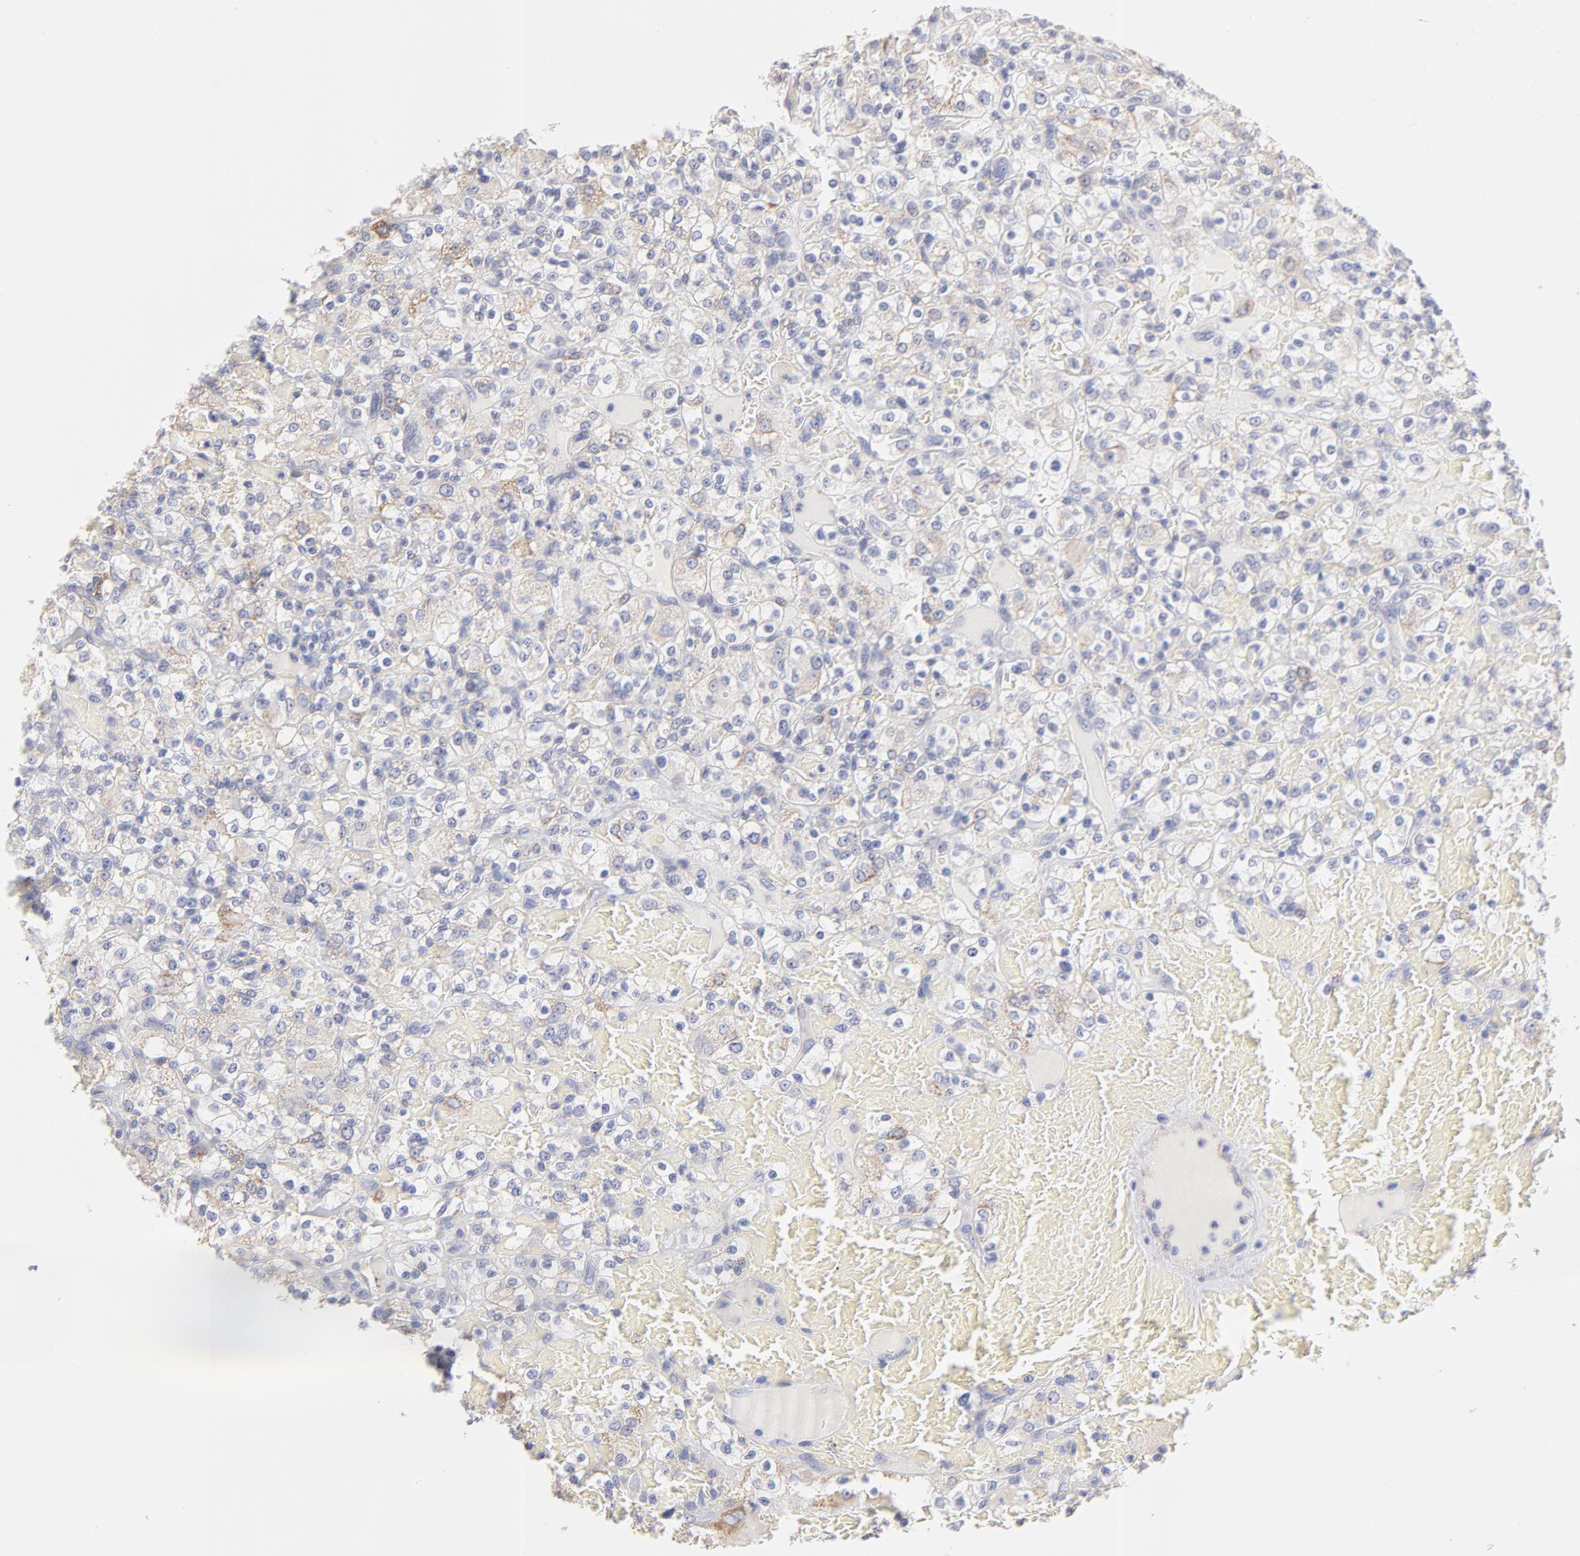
{"staining": {"intensity": "weak", "quantity": ">75%", "location": "cytoplasmic/membranous"}, "tissue": "renal cancer", "cell_type": "Tumor cells", "image_type": "cancer", "snomed": [{"axis": "morphology", "description": "Normal tissue, NOS"}, {"axis": "morphology", "description": "Adenocarcinoma, NOS"}, {"axis": "topography", "description": "Kidney"}], "caption": "An image showing weak cytoplasmic/membranous positivity in about >75% of tumor cells in renal cancer, as visualized by brown immunohistochemical staining.", "gene": "TST", "patient": {"sex": "female", "age": 72}}